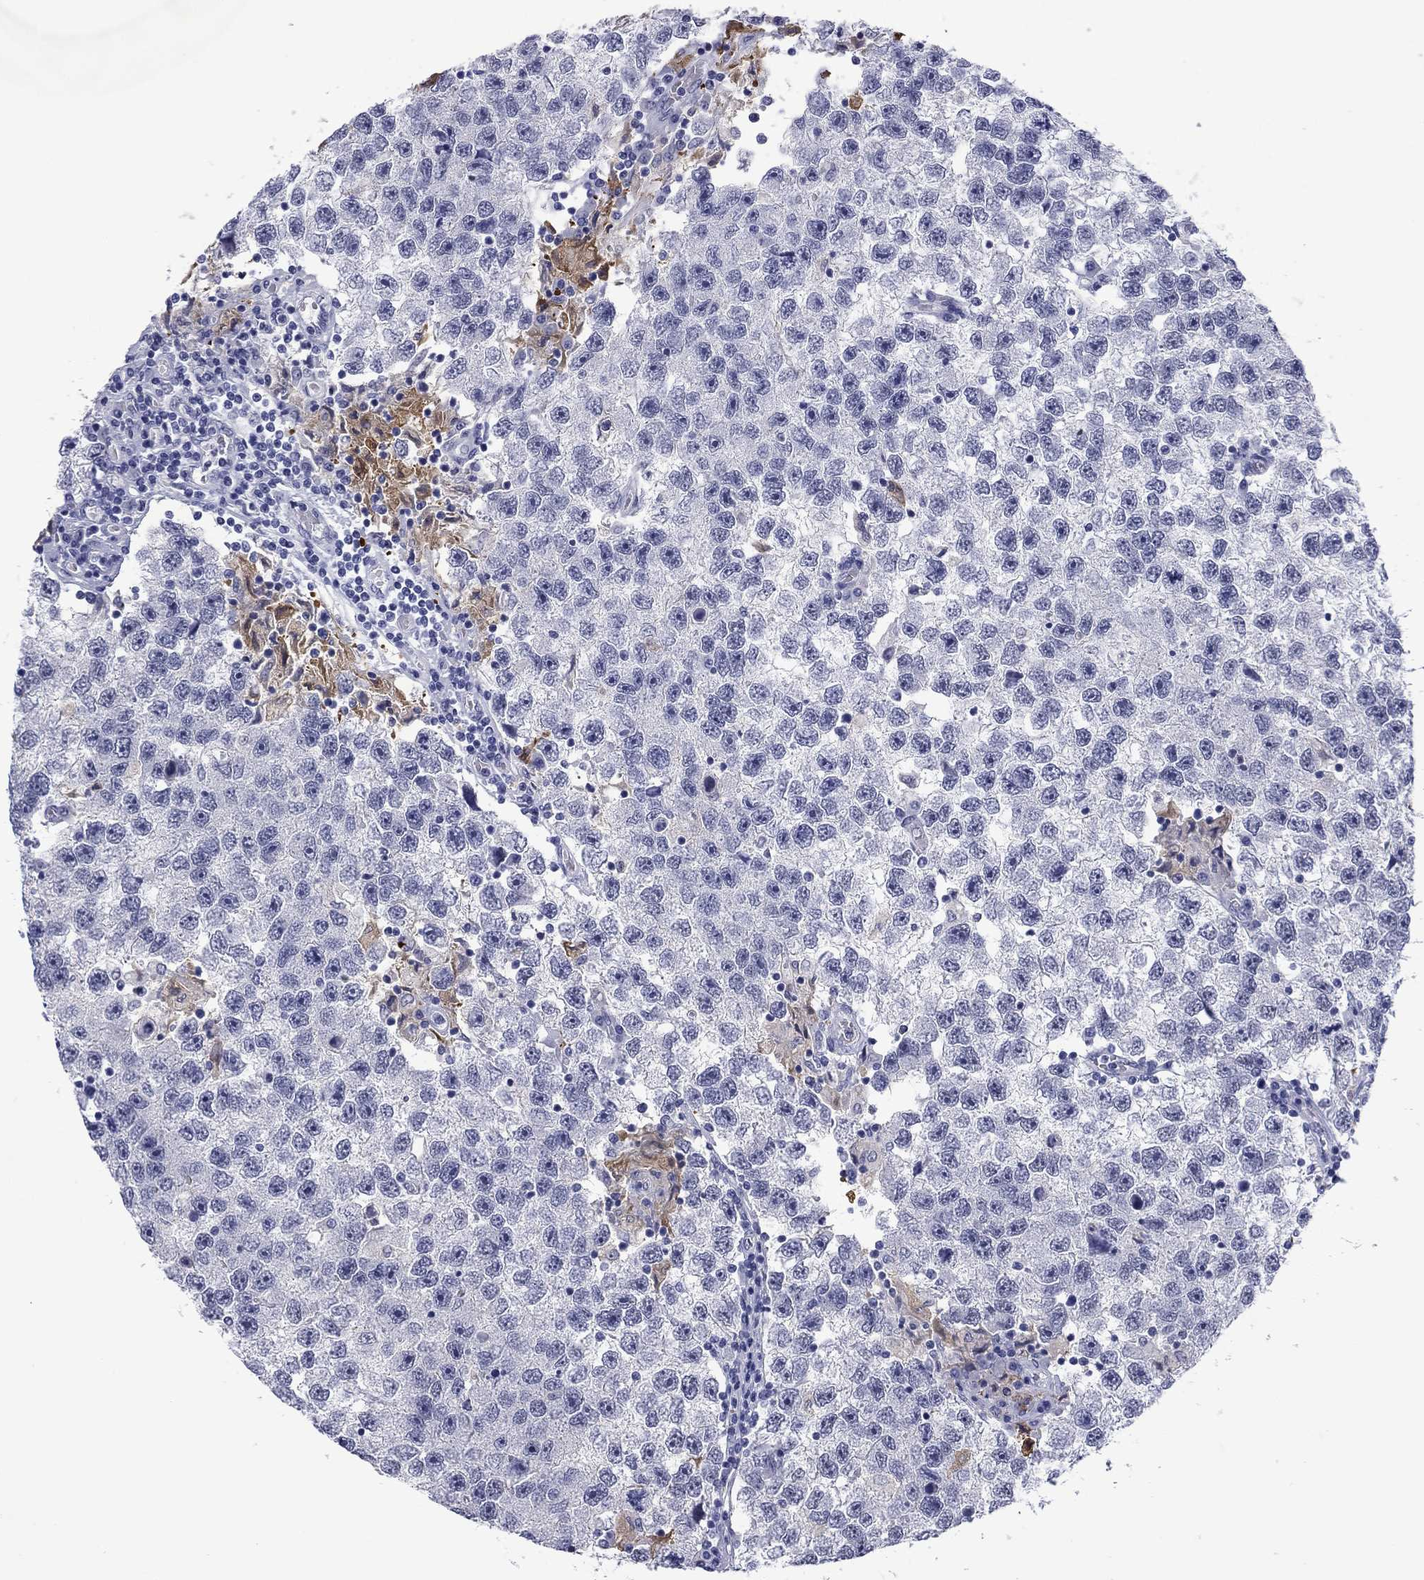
{"staining": {"intensity": "negative", "quantity": "none", "location": "none"}, "tissue": "testis cancer", "cell_type": "Tumor cells", "image_type": "cancer", "snomed": [{"axis": "morphology", "description": "Seminoma, NOS"}, {"axis": "topography", "description": "Testis"}], "caption": "Tumor cells show no significant positivity in testis cancer. The staining was performed using DAB (3,3'-diaminobenzidine) to visualize the protein expression in brown, while the nuclei were stained in blue with hematoxylin (Magnification: 20x).", "gene": "BCL2L14", "patient": {"sex": "male", "age": 26}}